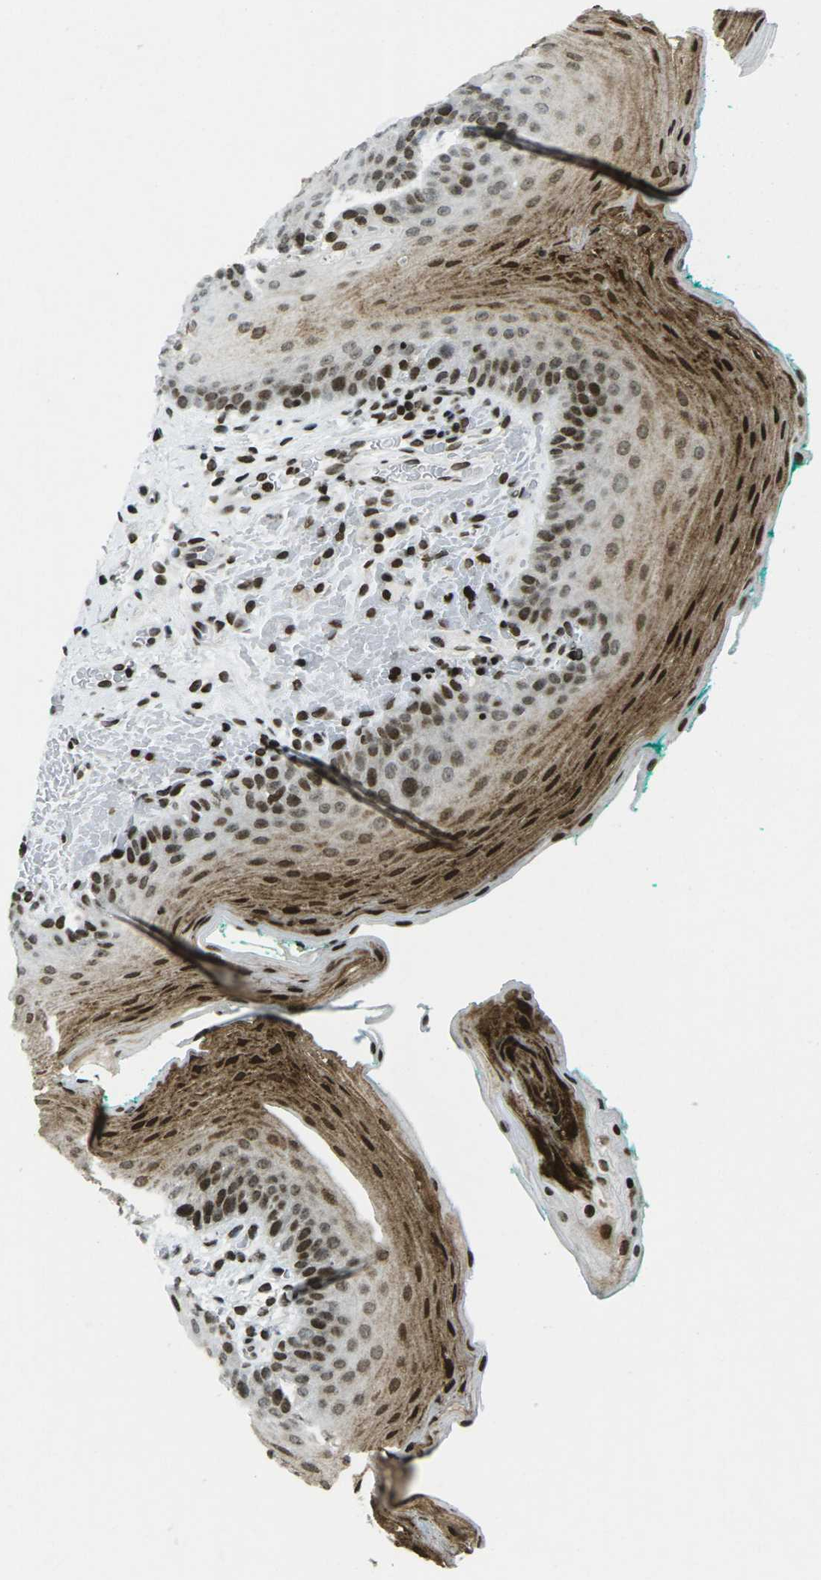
{"staining": {"intensity": "strong", "quantity": ">75%", "location": "cytoplasmic/membranous,nuclear"}, "tissue": "oral mucosa", "cell_type": "Squamous epithelial cells", "image_type": "normal", "snomed": [{"axis": "morphology", "description": "Normal tissue, NOS"}, {"axis": "topography", "description": "Oral tissue"}], "caption": "Strong cytoplasmic/membranous,nuclear positivity is present in about >75% of squamous epithelial cells in normal oral mucosa.", "gene": "EME1", "patient": {"sex": "male", "age": 58}}